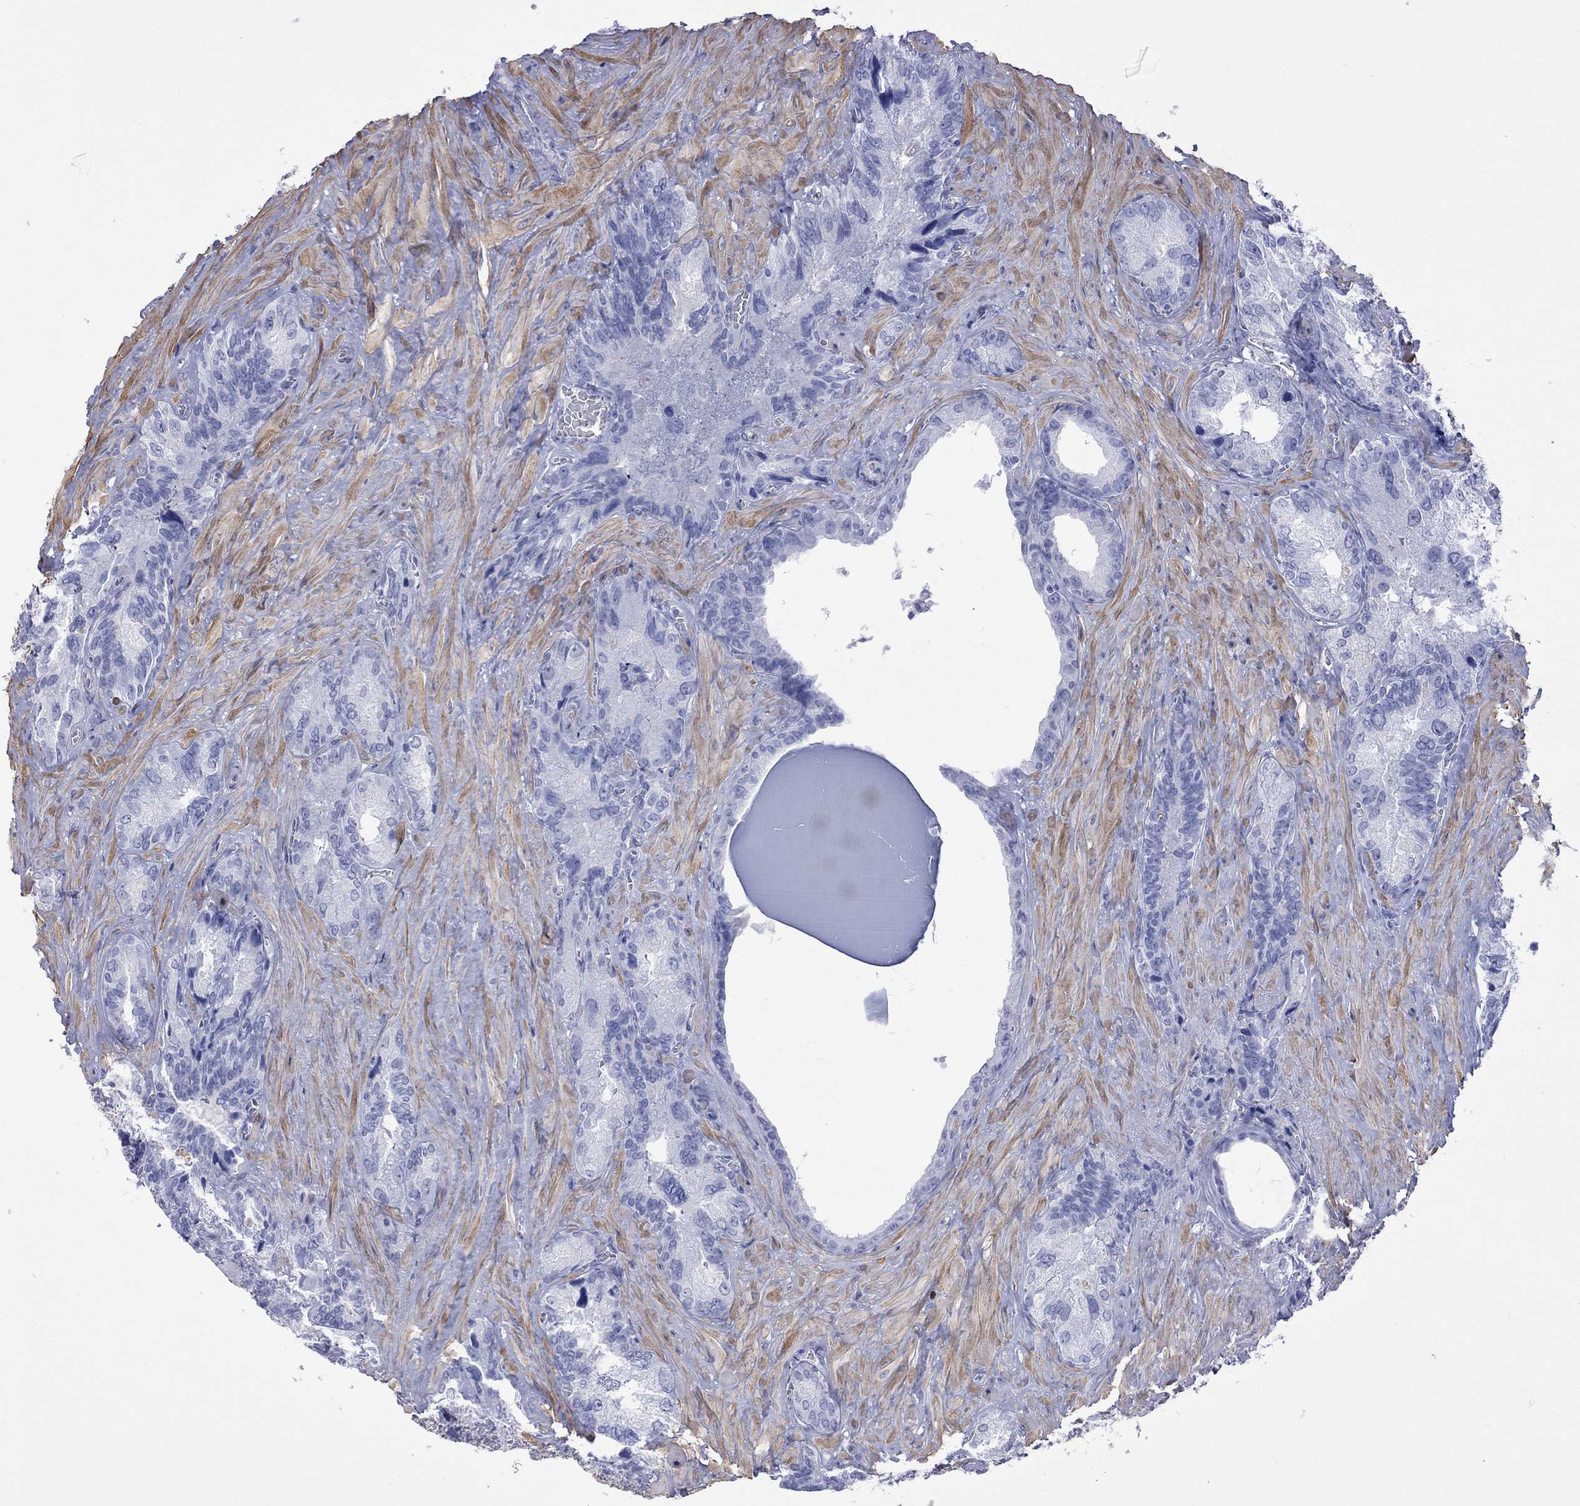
{"staining": {"intensity": "negative", "quantity": "none", "location": "none"}, "tissue": "seminal vesicle", "cell_type": "Glandular cells", "image_type": "normal", "snomed": [{"axis": "morphology", "description": "Normal tissue, NOS"}, {"axis": "topography", "description": "Seminal veicle"}], "caption": "Human seminal vesicle stained for a protein using immunohistochemistry exhibits no positivity in glandular cells.", "gene": "BPIFB1", "patient": {"sex": "male", "age": 72}}